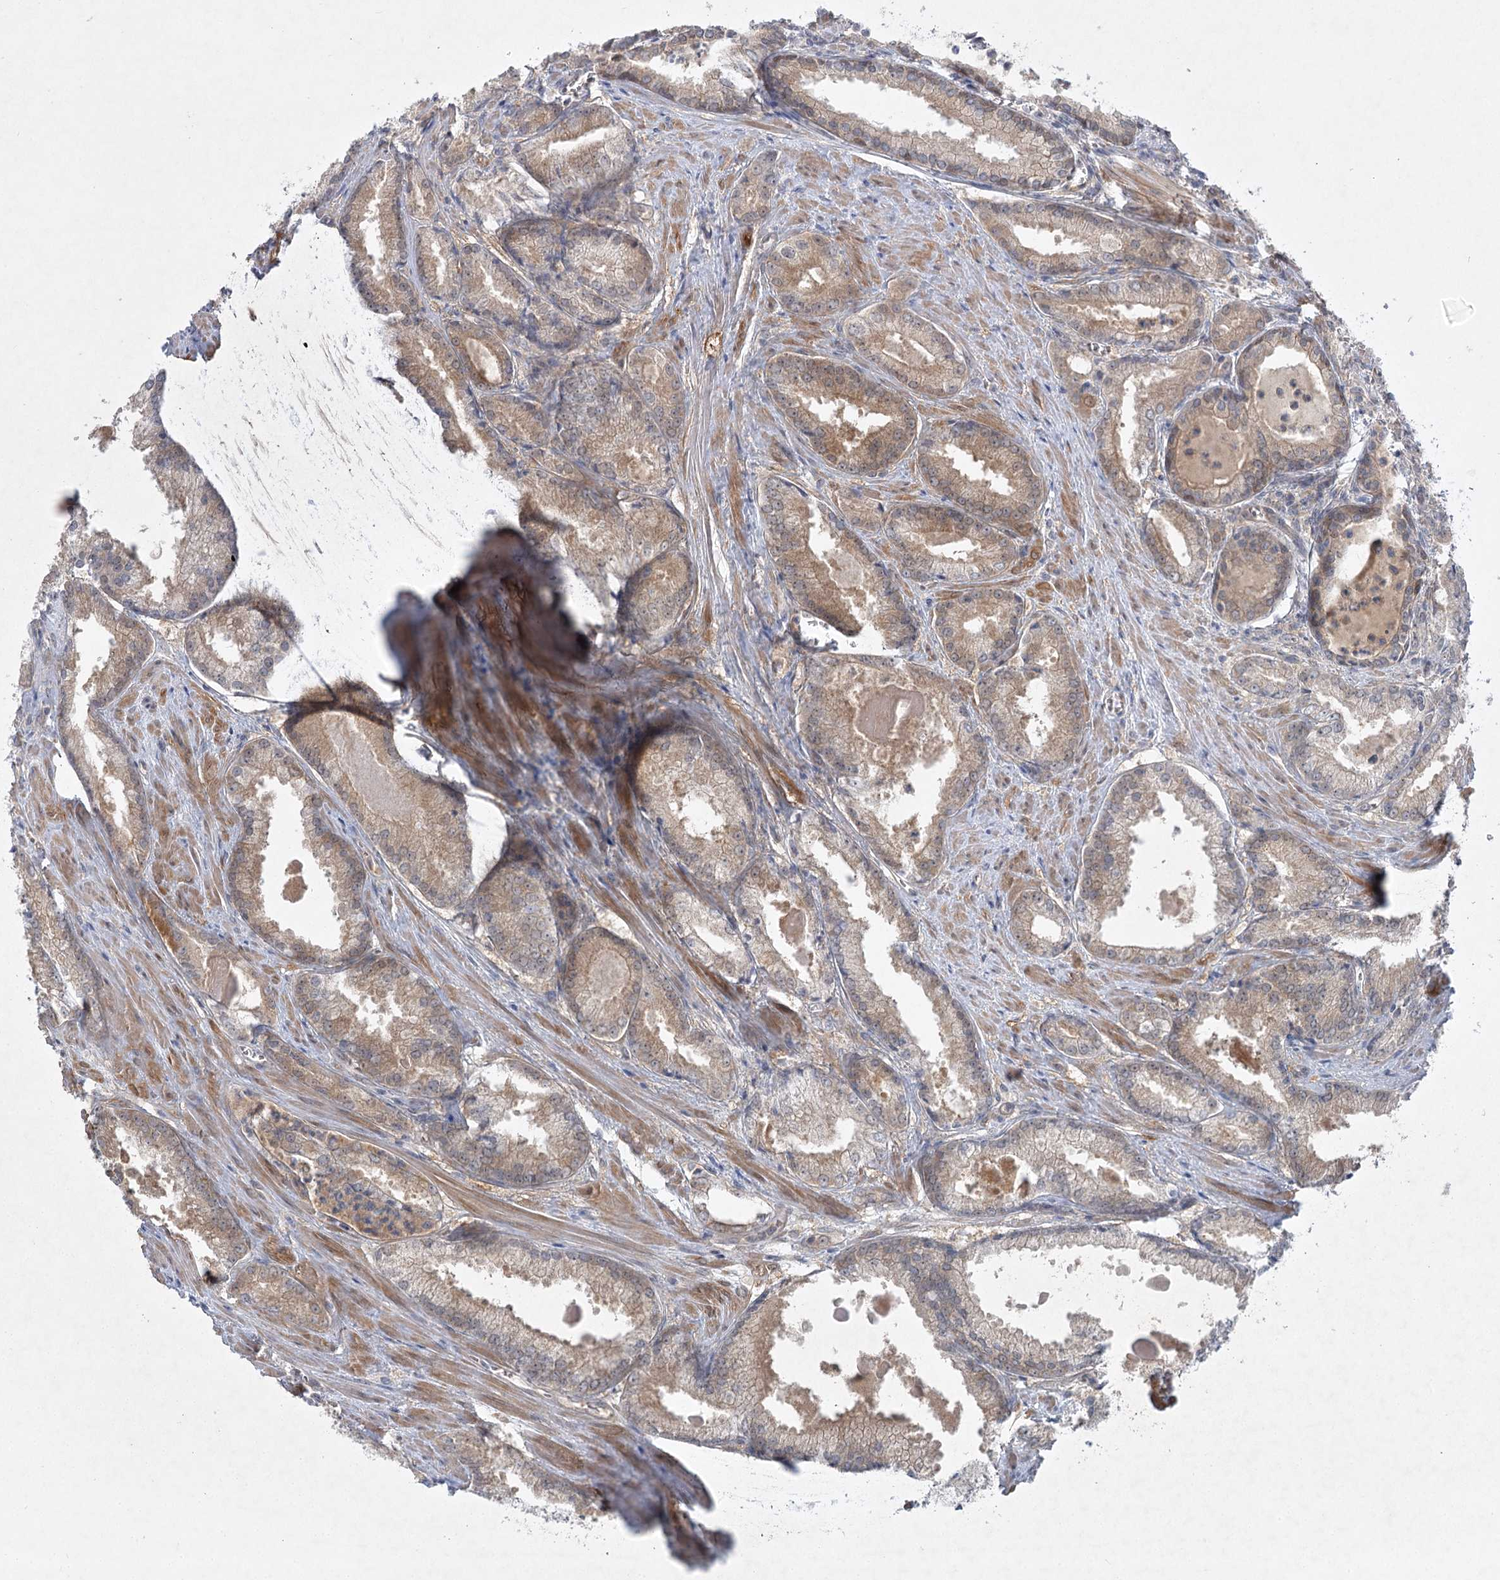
{"staining": {"intensity": "moderate", "quantity": "<25%", "location": "cytoplasmic/membranous"}, "tissue": "prostate cancer", "cell_type": "Tumor cells", "image_type": "cancer", "snomed": [{"axis": "morphology", "description": "Adenocarcinoma, Low grade"}, {"axis": "topography", "description": "Prostate"}], "caption": "The image shows a brown stain indicating the presence of a protein in the cytoplasmic/membranous of tumor cells in prostate cancer.", "gene": "AAMDC", "patient": {"sex": "male", "age": 54}}